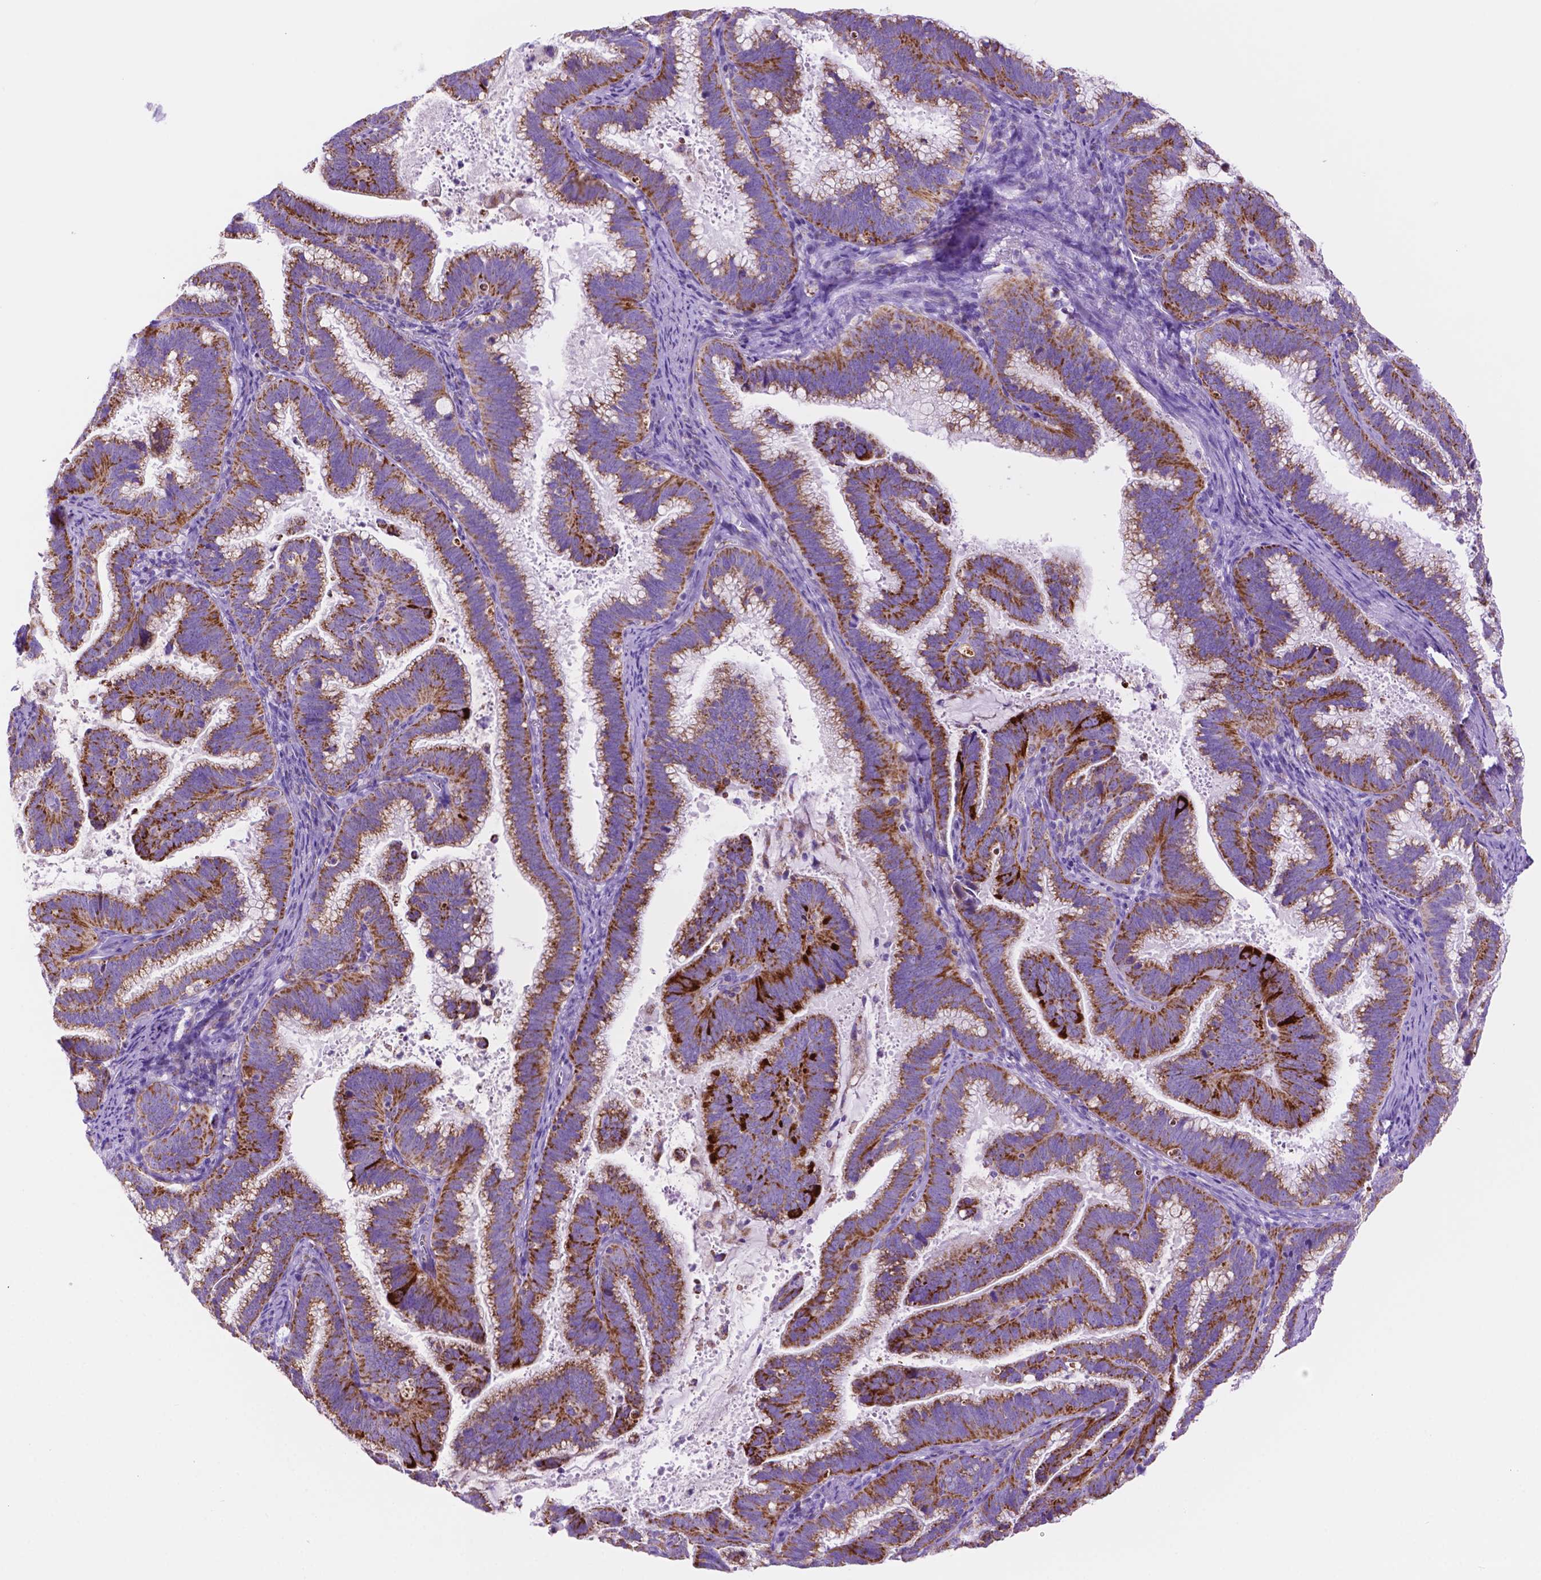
{"staining": {"intensity": "strong", "quantity": ">75%", "location": "cytoplasmic/membranous"}, "tissue": "cervical cancer", "cell_type": "Tumor cells", "image_type": "cancer", "snomed": [{"axis": "morphology", "description": "Adenocarcinoma, NOS"}, {"axis": "topography", "description": "Cervix"}], "caption": "Protein staining reveals strong cytoplasmic/membranous staining in approximately >75% of tumor cells in cervical cancer.", "gene": "GDPD5", "patient": {"sex": "female", "age": 61}}